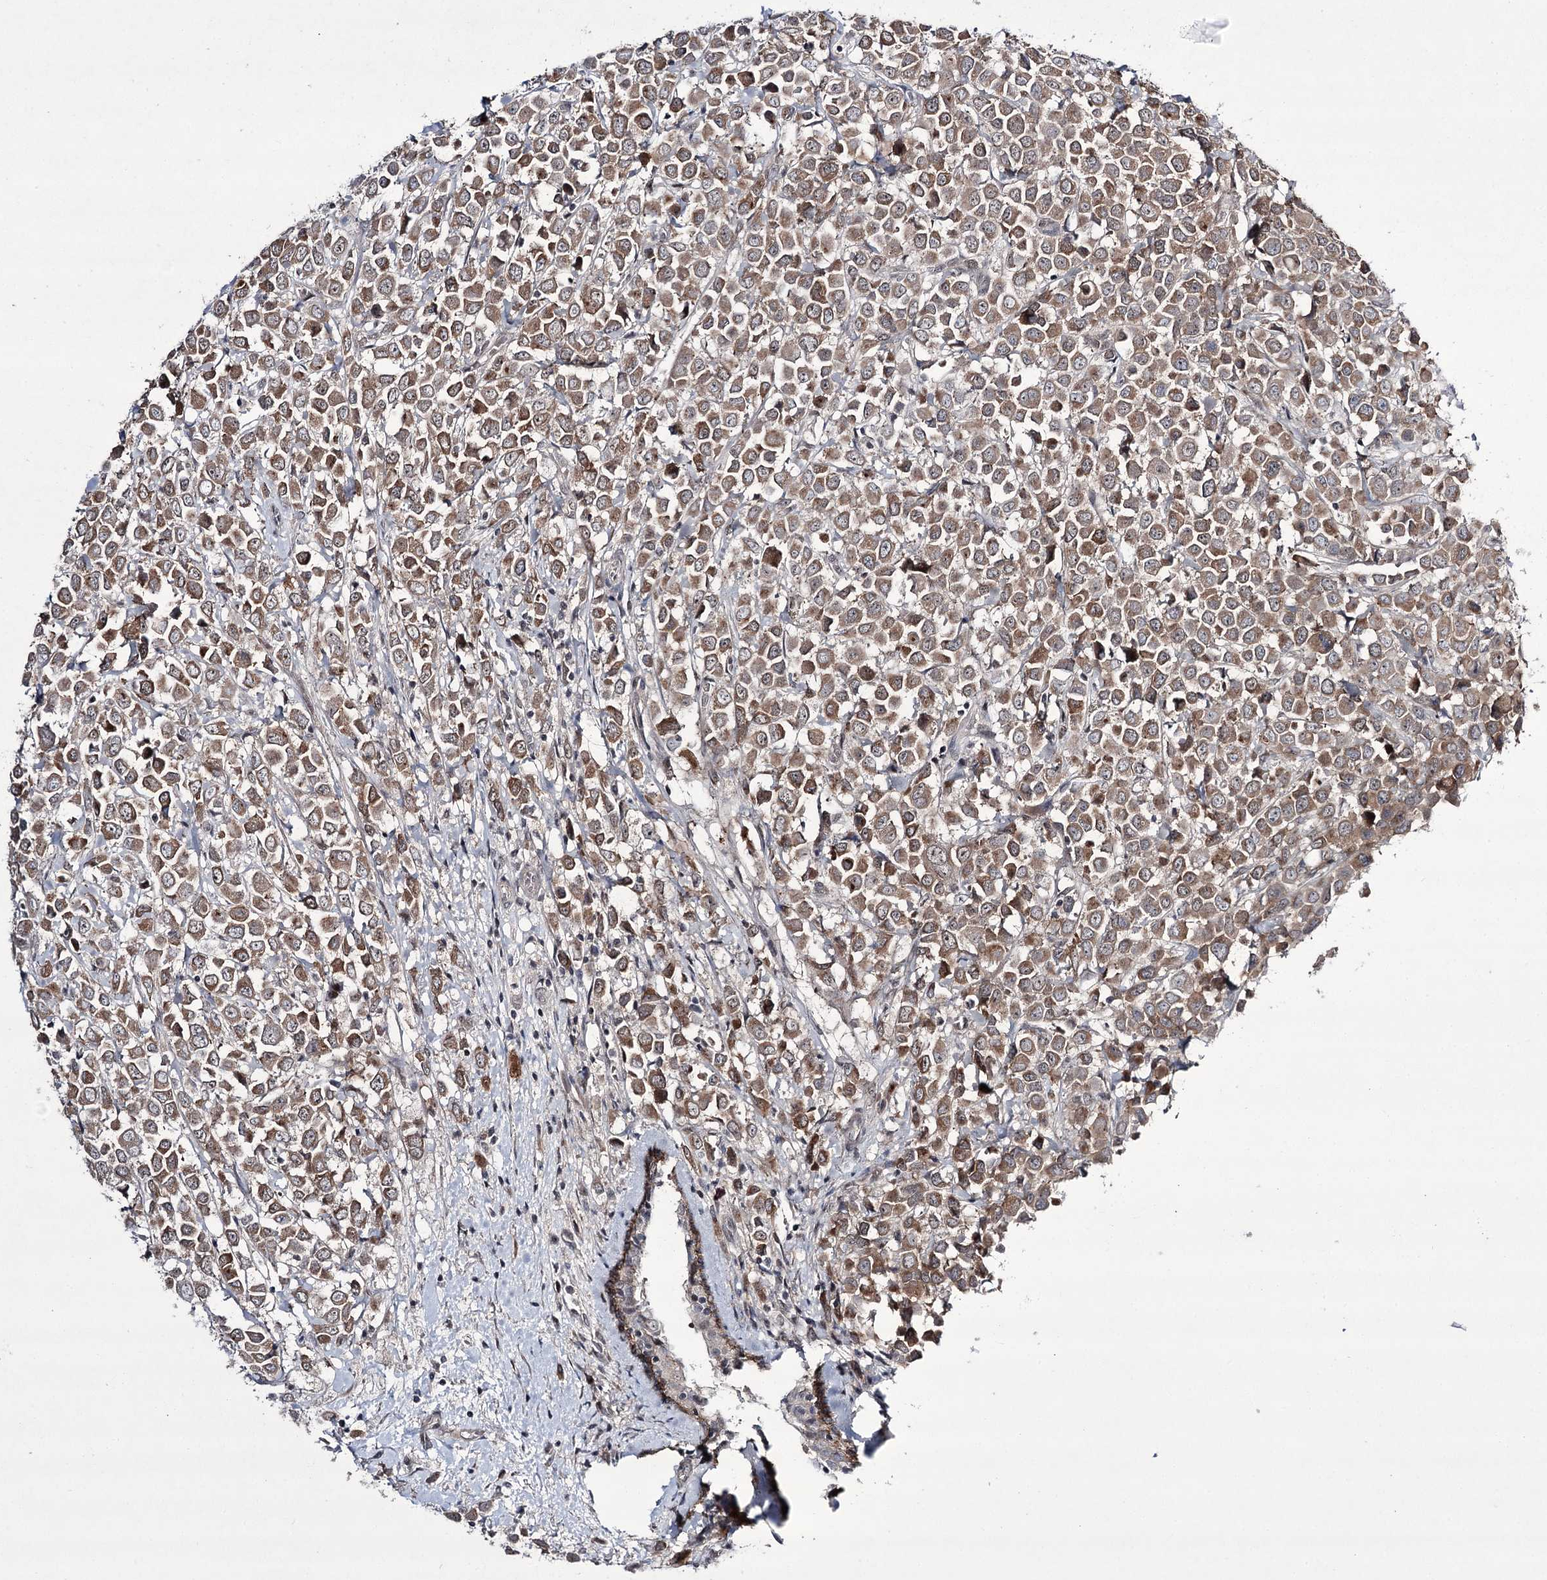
{"staining": {"intensity": "moderate", "quantity": ">75%", "location": "cytoplasmic/membranous"}, "tissue": "breast cancer", "cell_type": "Tumor cells", "image_type": "cancer", "snomed": [{"axis": "morphology", "description": "Duct carcinoma"}, {"axis": "topography", "description": "Breast"}], "caption": "Breast cancer stained for a protein reveals moderate cytoplasmic/membranous positivity in tumor cells.", "gene": "HOXC11", "patient": {"sex": "female", "age": 61}}